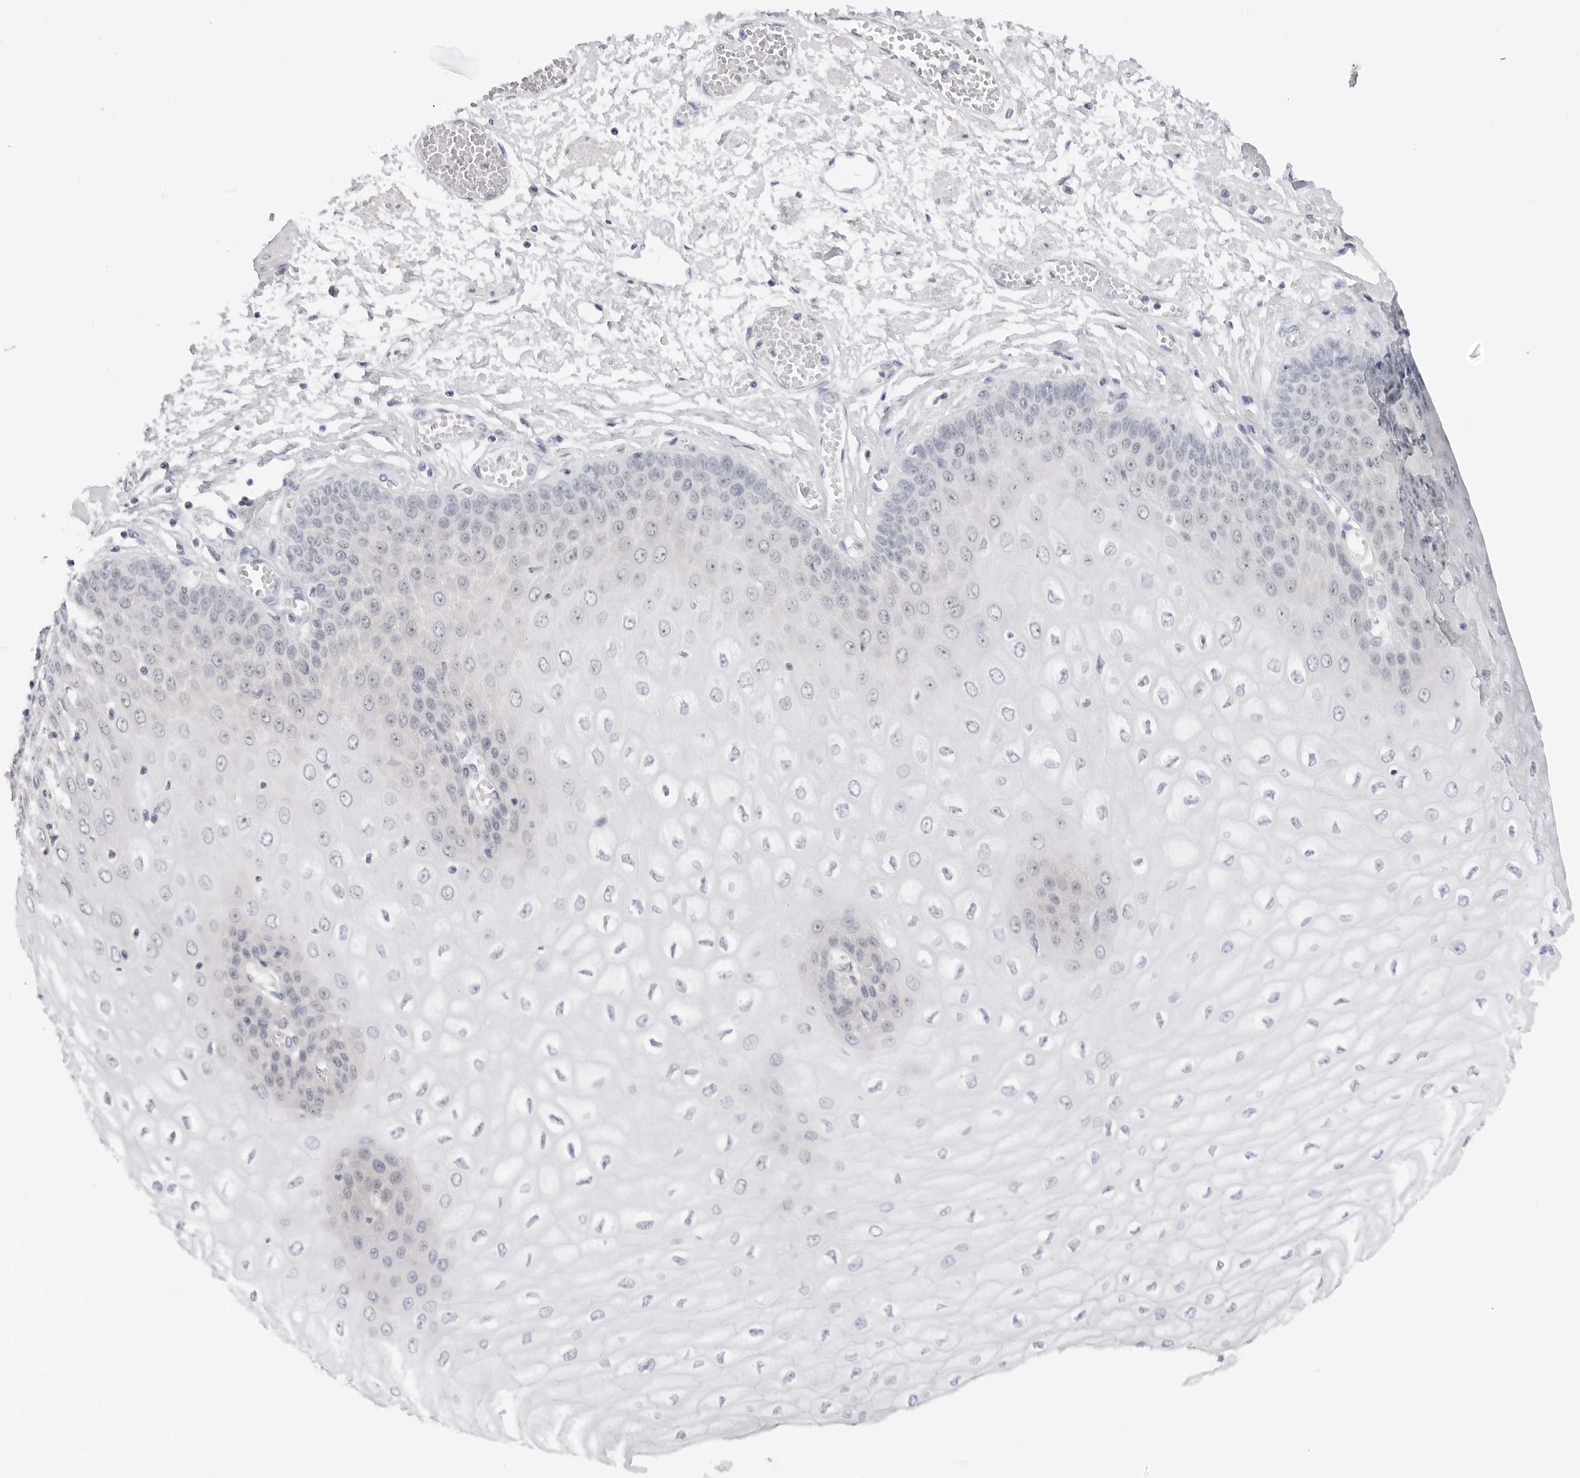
{"staining": {"intensity": "moderate", "quantity": "<25%", "location": "cytoplasmic/membranous,nuclear"}, "tissue": "esophagus", "cell_type": "Squamous epithelial cells", "image_type": "normal", "snomed": [{"axis": "morphology", "description": "Normal tissue, NOS"}, {"axis": "topography", "description": "Esophagus"}], "caption": "Moderate cytoplasmic/membranous,nuclear expression is appreciated in approximately <25% of squamous epithelial cells in benign esophagus.", "gene": "MAP2K5", "patient": {"sex": "male", "age": 60}}